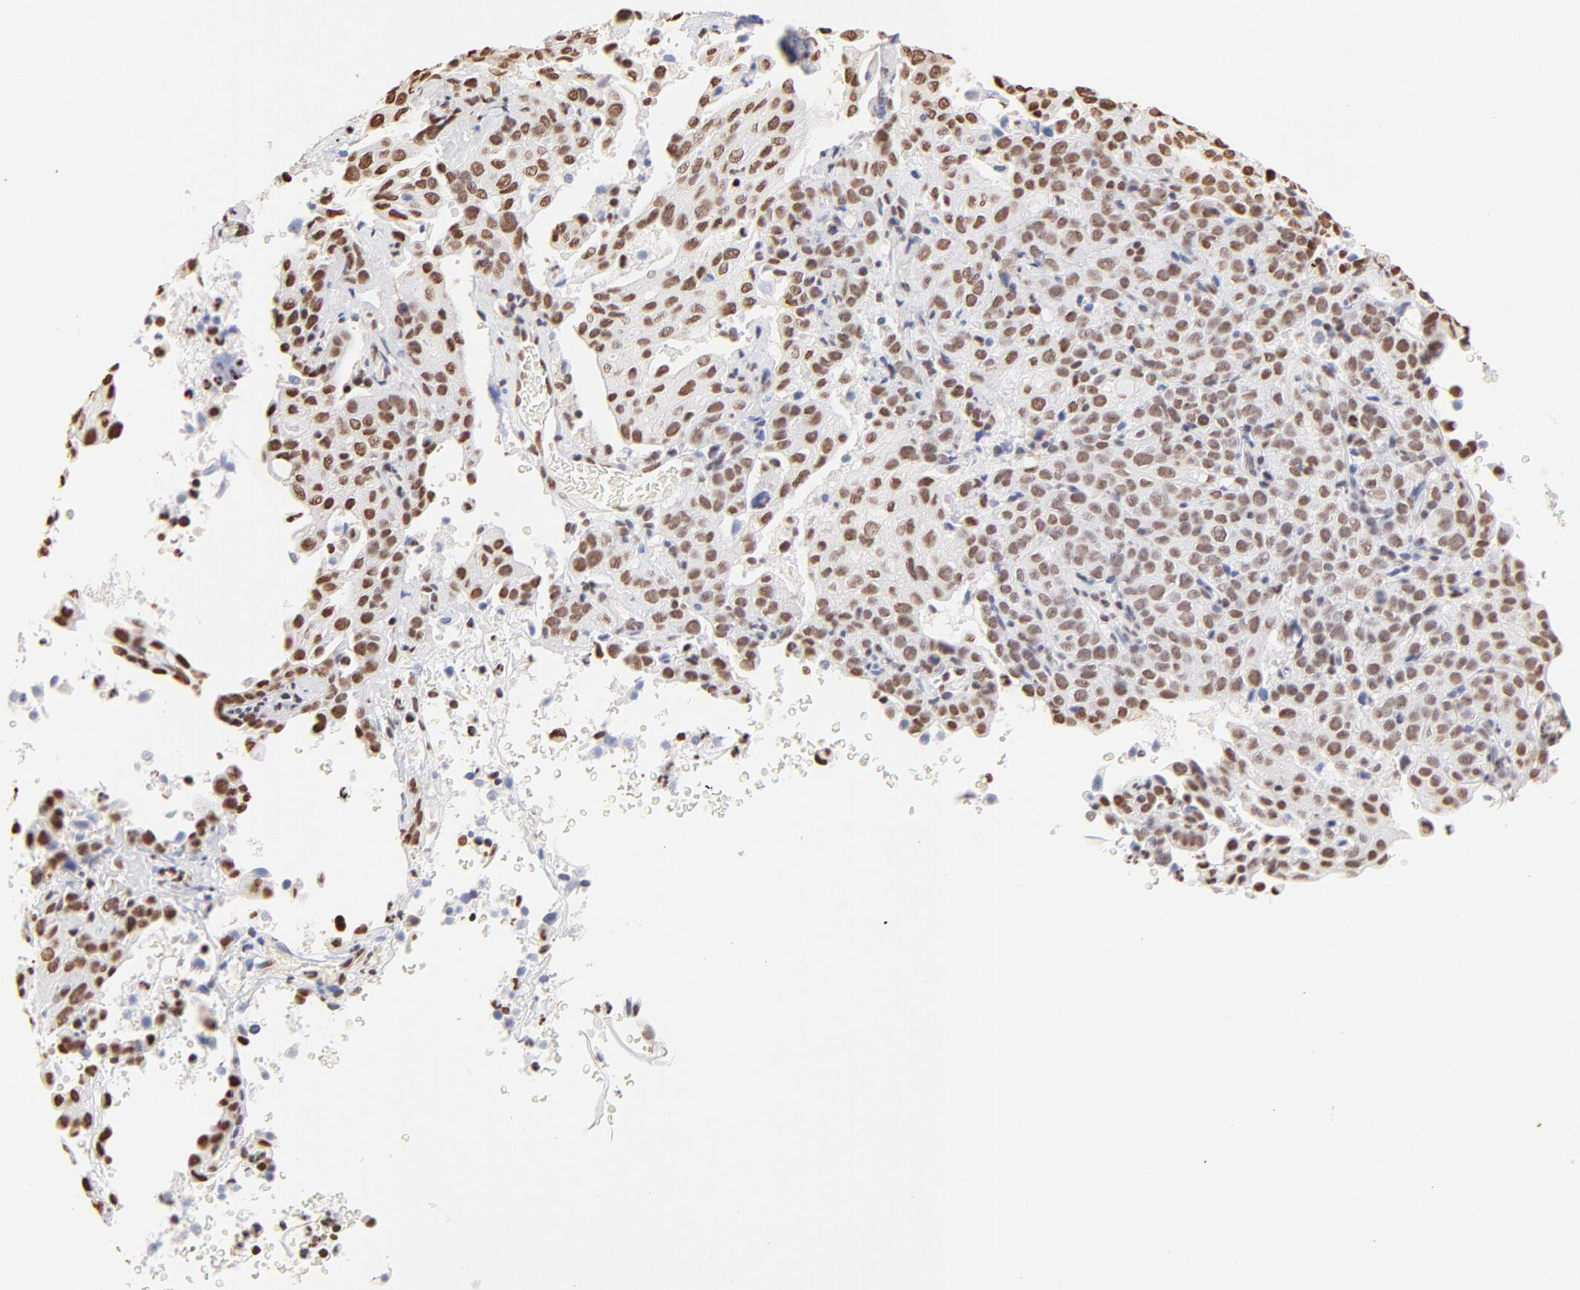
{"staining": {"intensity": "moderate", "quantity": ">75%", "location": "nuclear"}, "tissue": "cervical cancer", "cell_type": "Tumor cells", "image_type": "cancer", "snomed": [{"axis": "morphology", "description": "Squamous cell carcinoma, NOS"}, {"axis": "topography", "description": "Cervix"}], "caption": "Approximately >75% of tumor cells in human cervical cancer demonstrate moderate nuclear protein positivity as visualized by brown immunohistochemical staining.", "gene": "ZNF540", "patient": {"sex": "female", "age": 41}}